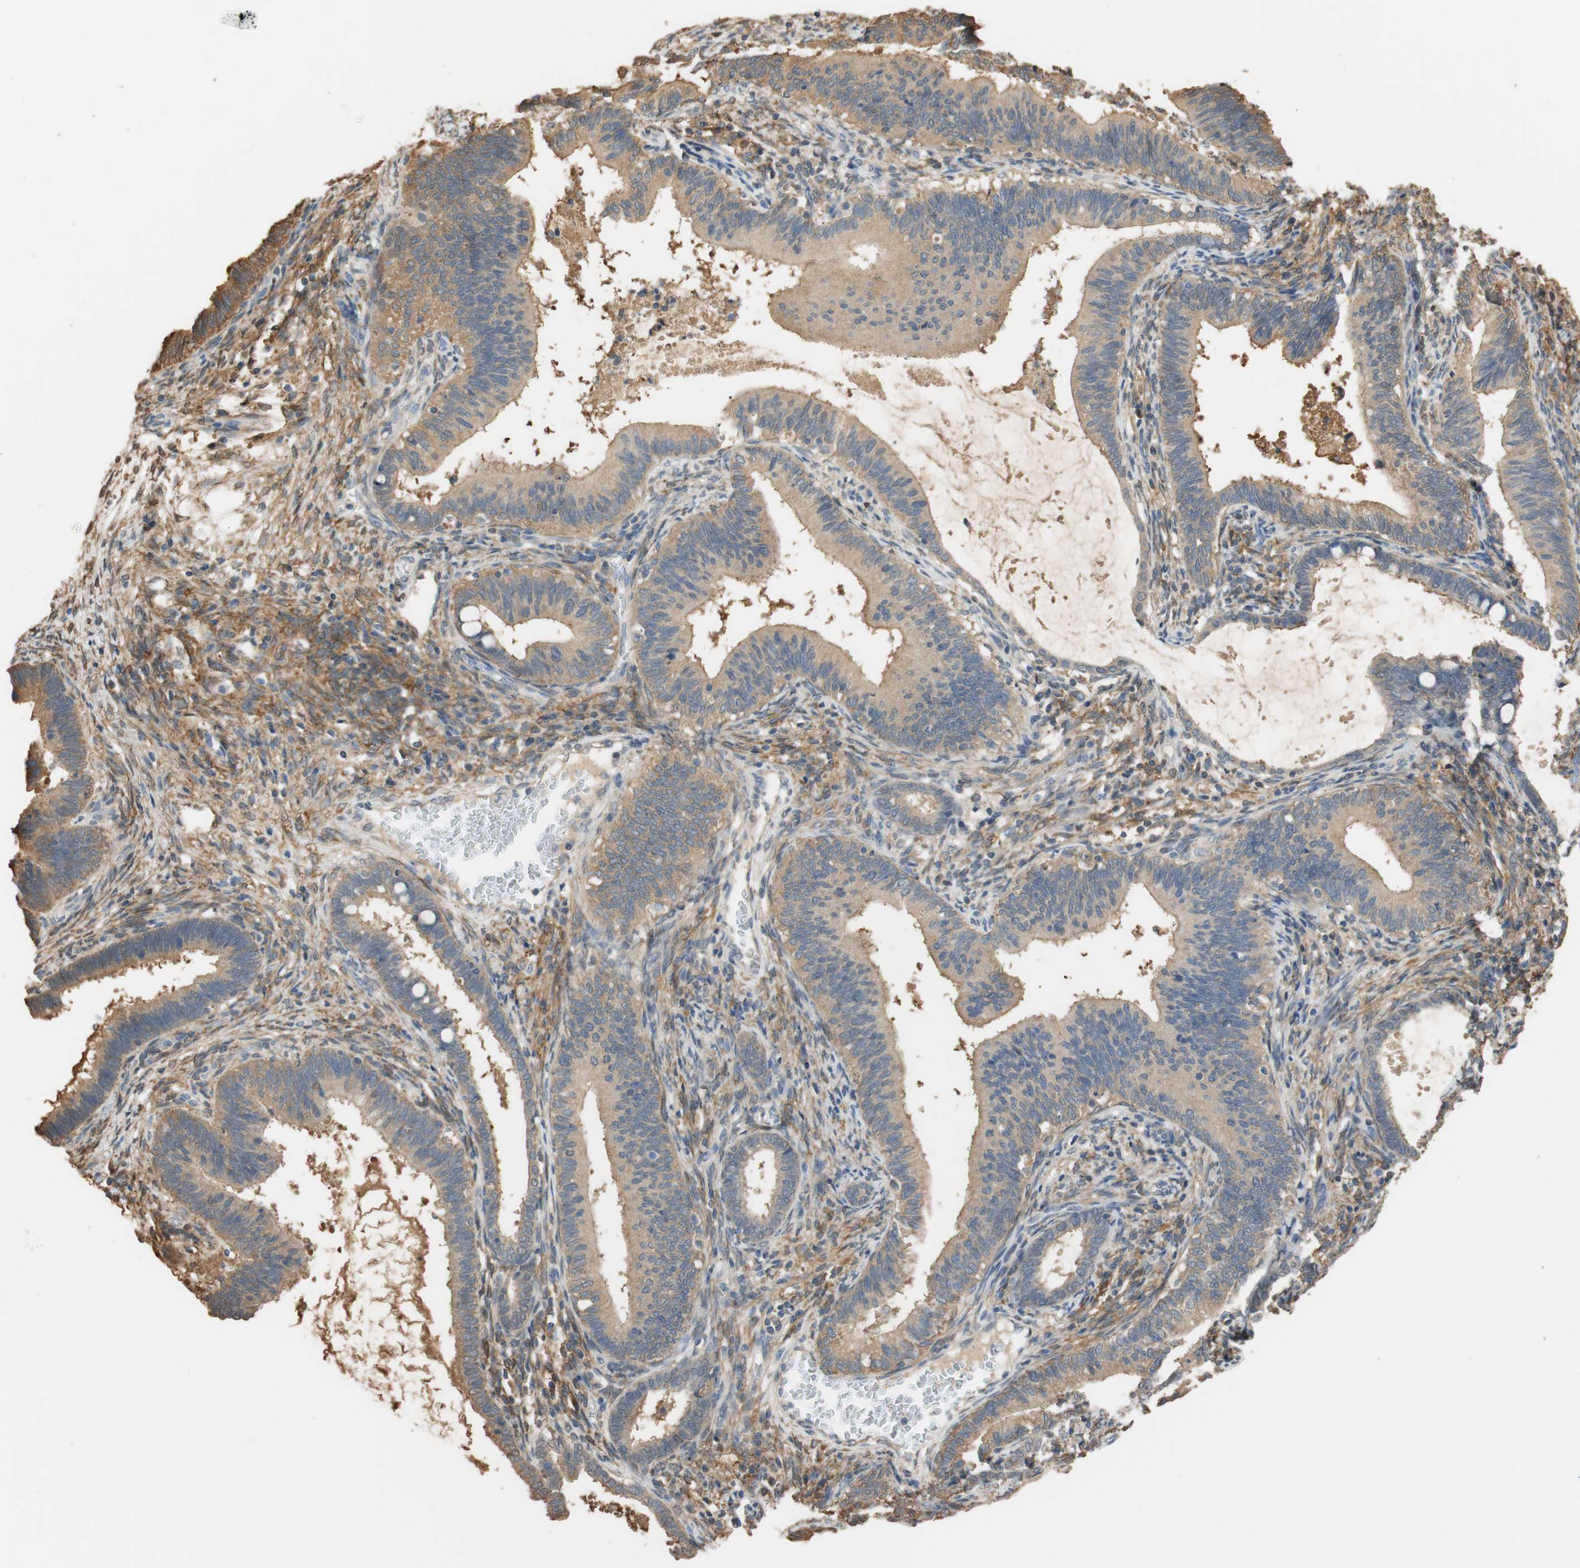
{"staining": {"intensity": "moderate", "quantity": ">75%", "location": "cytoplasmic/membranous"}, "tissue": "cervical cancer", "cell_type": "Tumor cells", "image_type": "cancer", "snomed": [{"axis": "morphology", "description": "Adenocarcinoma, NOS"}, {"axis": "topography", "description": "Cervix"}], "caption": "The image reveals staining of cervical adenocarcinoma, revealing moderate cytoplasmic/membranous protein staining (brown color) within tumor cells.", "gene": "ALDH1A2", "patient": {"sex": "female", "age": 44}}